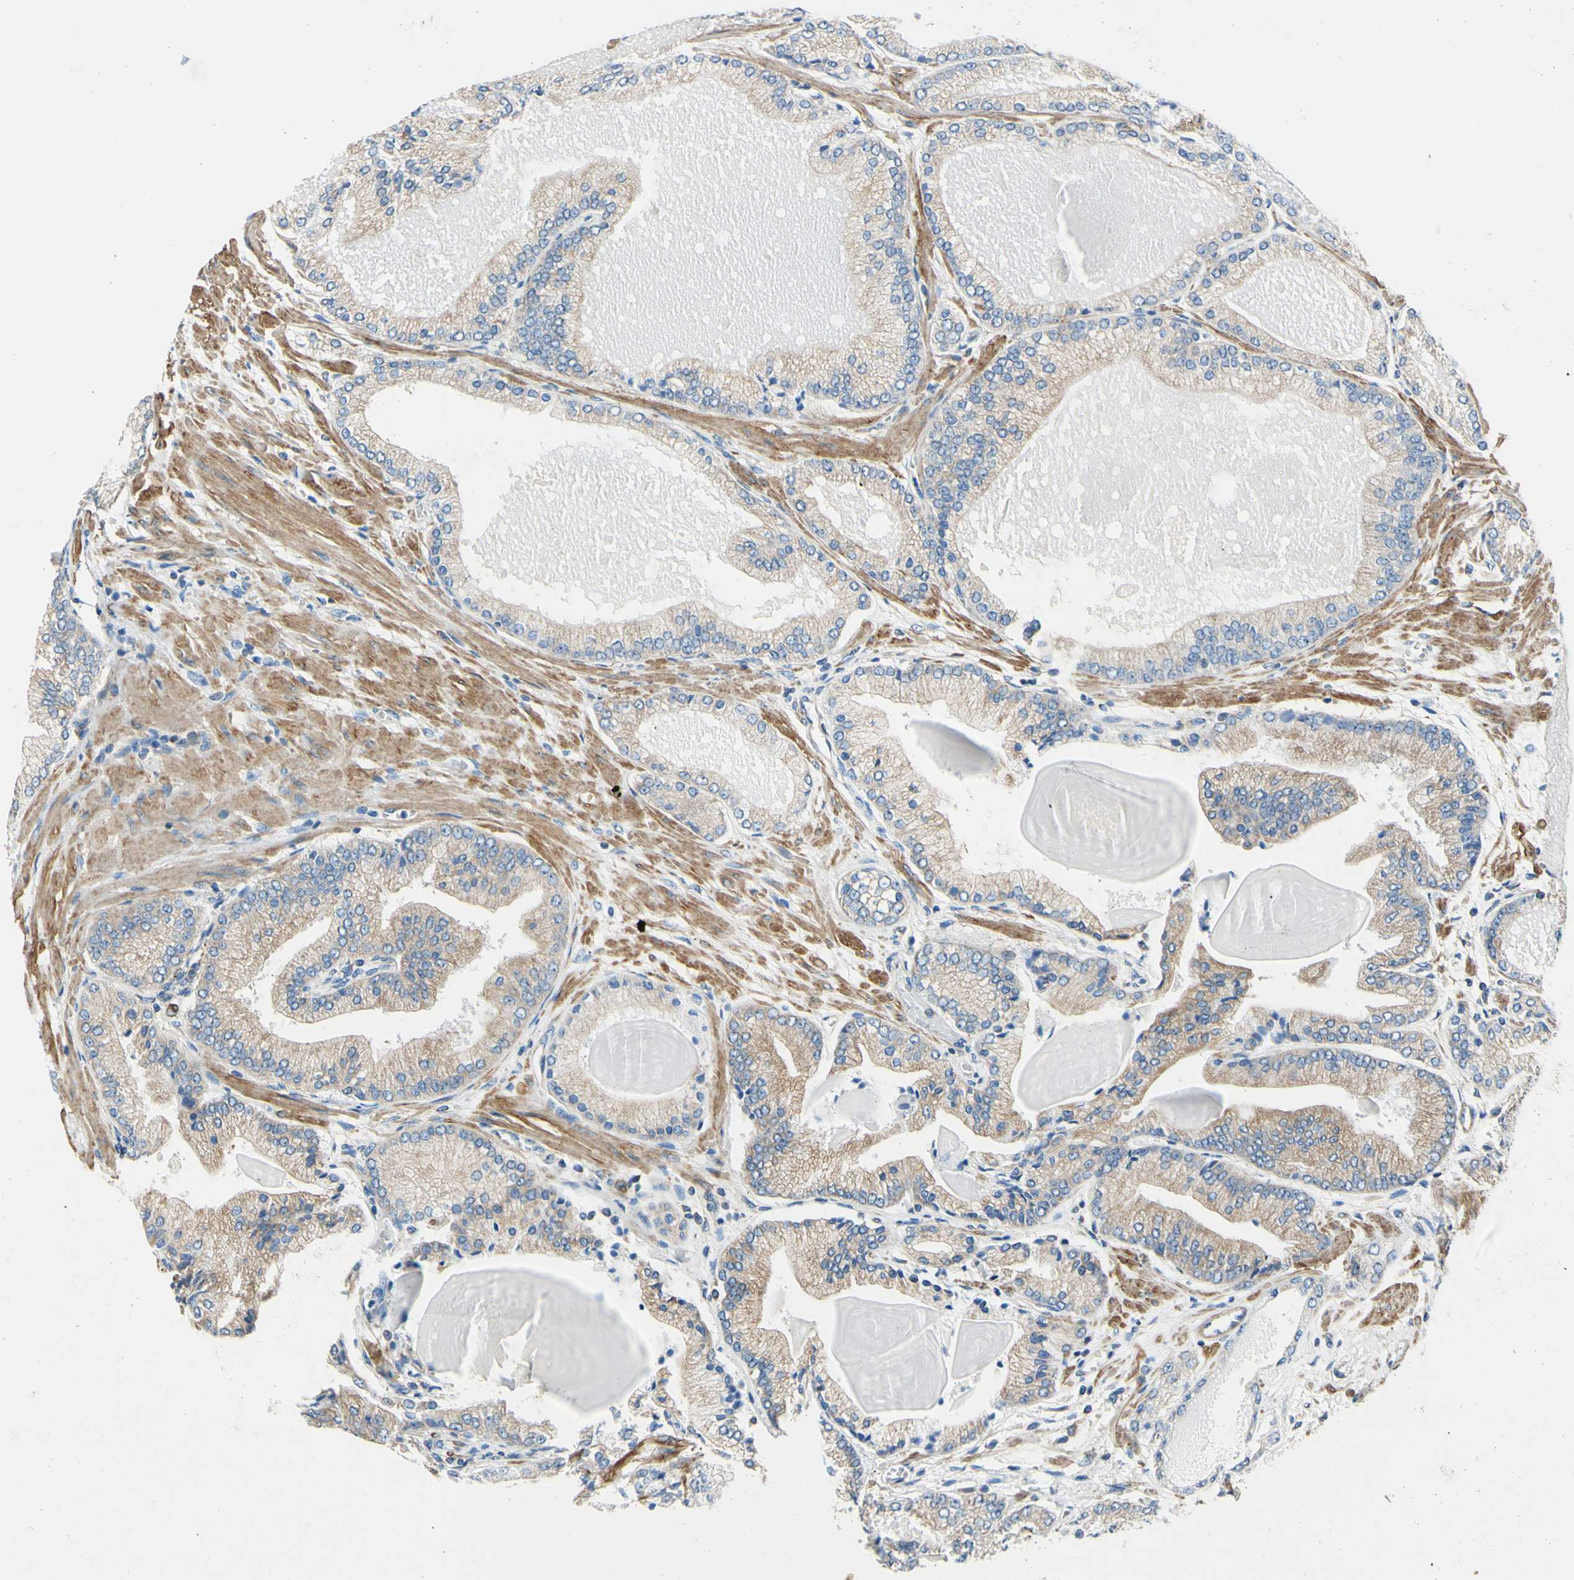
{"staining": {"intensity": "weak", "quantity": "25%-75%", "location": "cytoplasmic/membranous"}, "tissue": "prostate cancer", "cell_type": "Tumor cells", "image_type": "cancer", "snomed": [{"axis": "morphology", "description": "Adenocarcinoma, Low grade"}, {"axis": "topography", "description": "Prostate"}], "caption": "An immunohistochemistry histopathology image of neoplastic tissue is shown. Protein staining in brown labels weak cytoplasmic/membranous positivity in prostate cancer (adenocarcinoma (low-grade)) within tumor cells. The staining was performed using DAB to visualize the protein expression in brown, while the nuclei were stained in blue with hematoxylin (Magnification: 20x).", "gene": "RETREG2", "patient": {"sex": "male", "age": 59}}